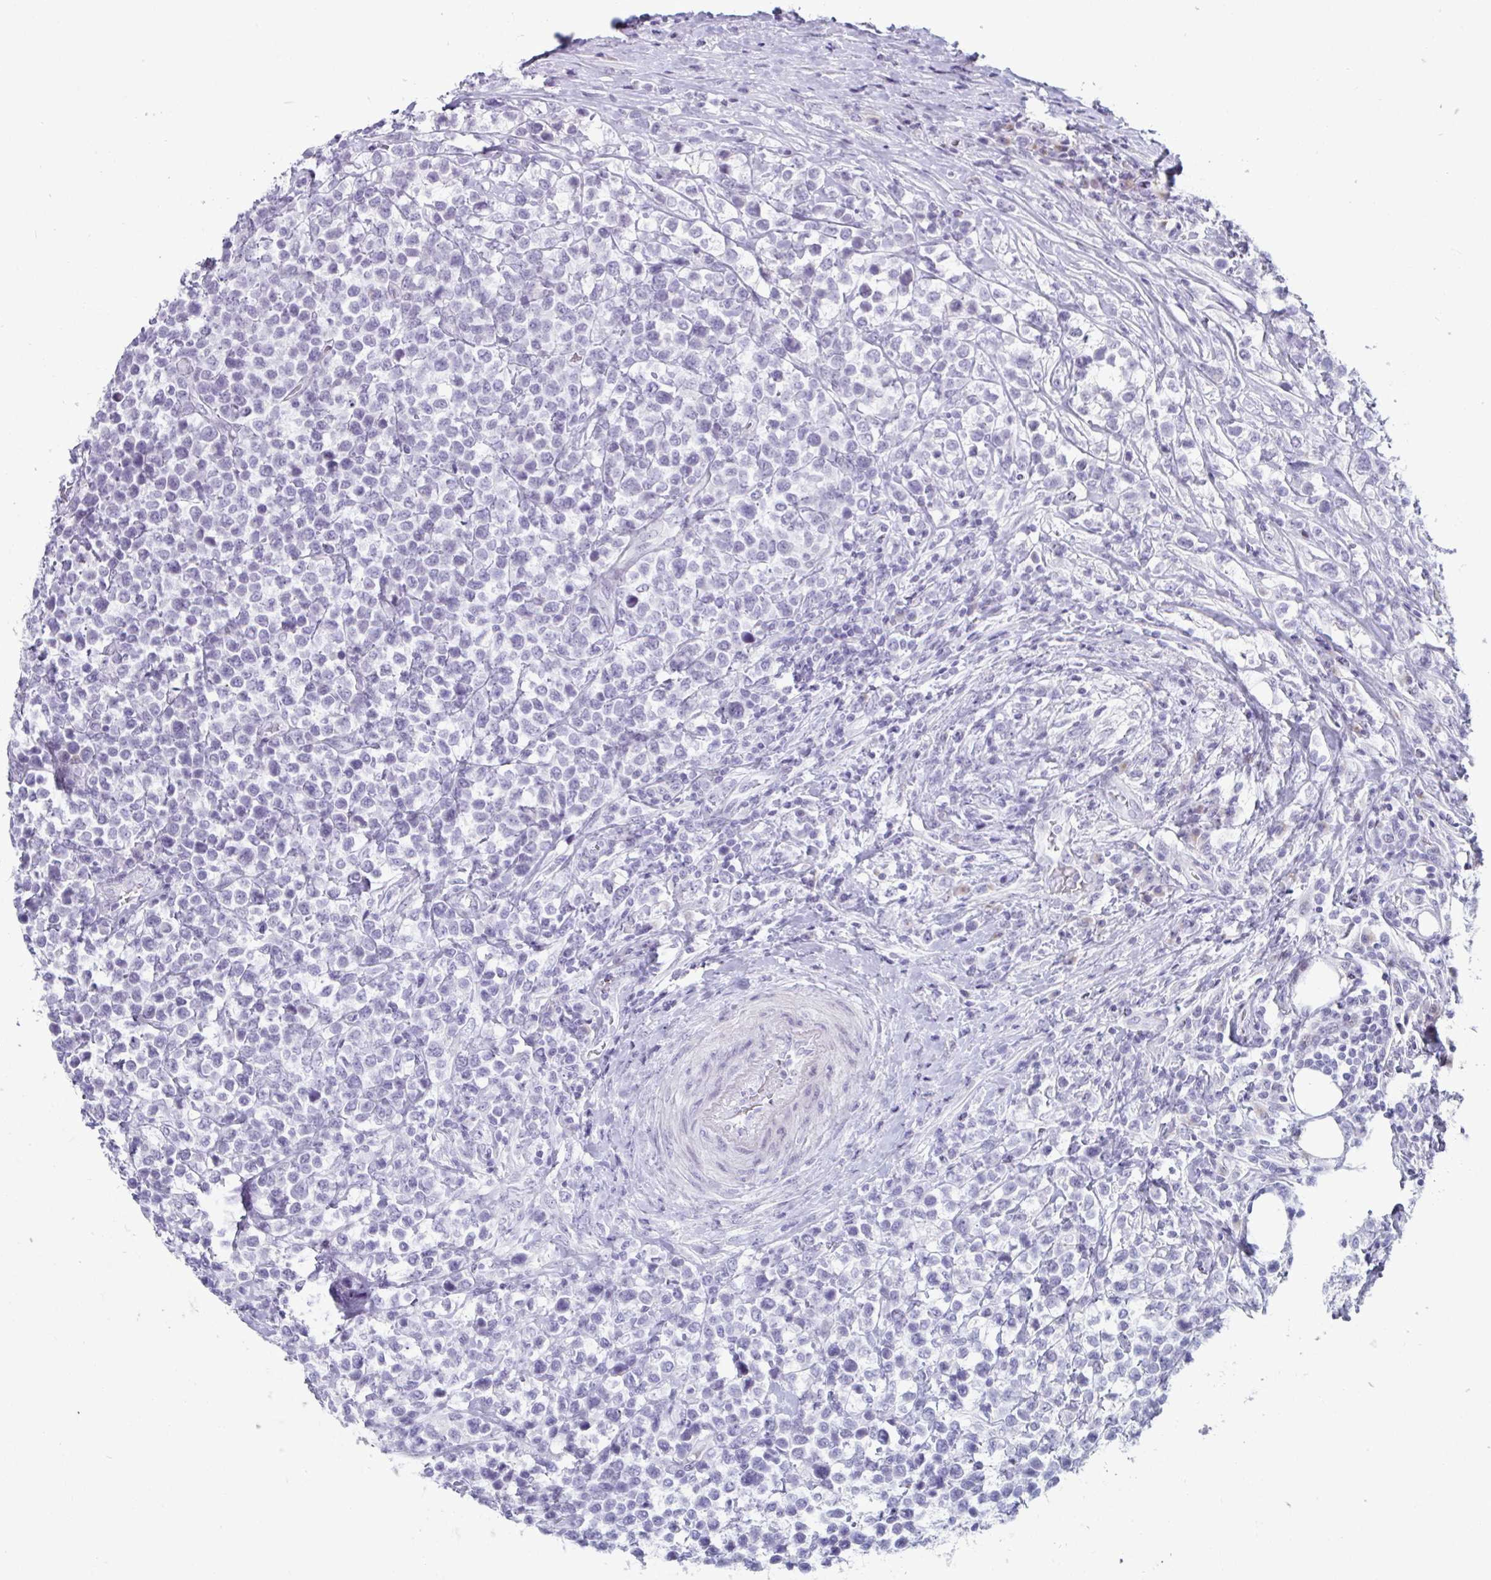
{"staining": {"intensity": "negative", "quantity": "none", "location": "none"}, "tissue": "lymphoma", "cell_type": "Tumor cells", "image_type": "cancer", "snomed": [{"axis": "morphology", "description": "Malignant lymphoma, non-Hodgkin's type, High grade"}, {"axis": "topography", "description": "Soft tissue"}], "caption": "This is an IHC image of lymphoma. There is no expression in tumor cells.", "gene": "VSIG10L", "patient": {"sex": "female", "age": 56}}